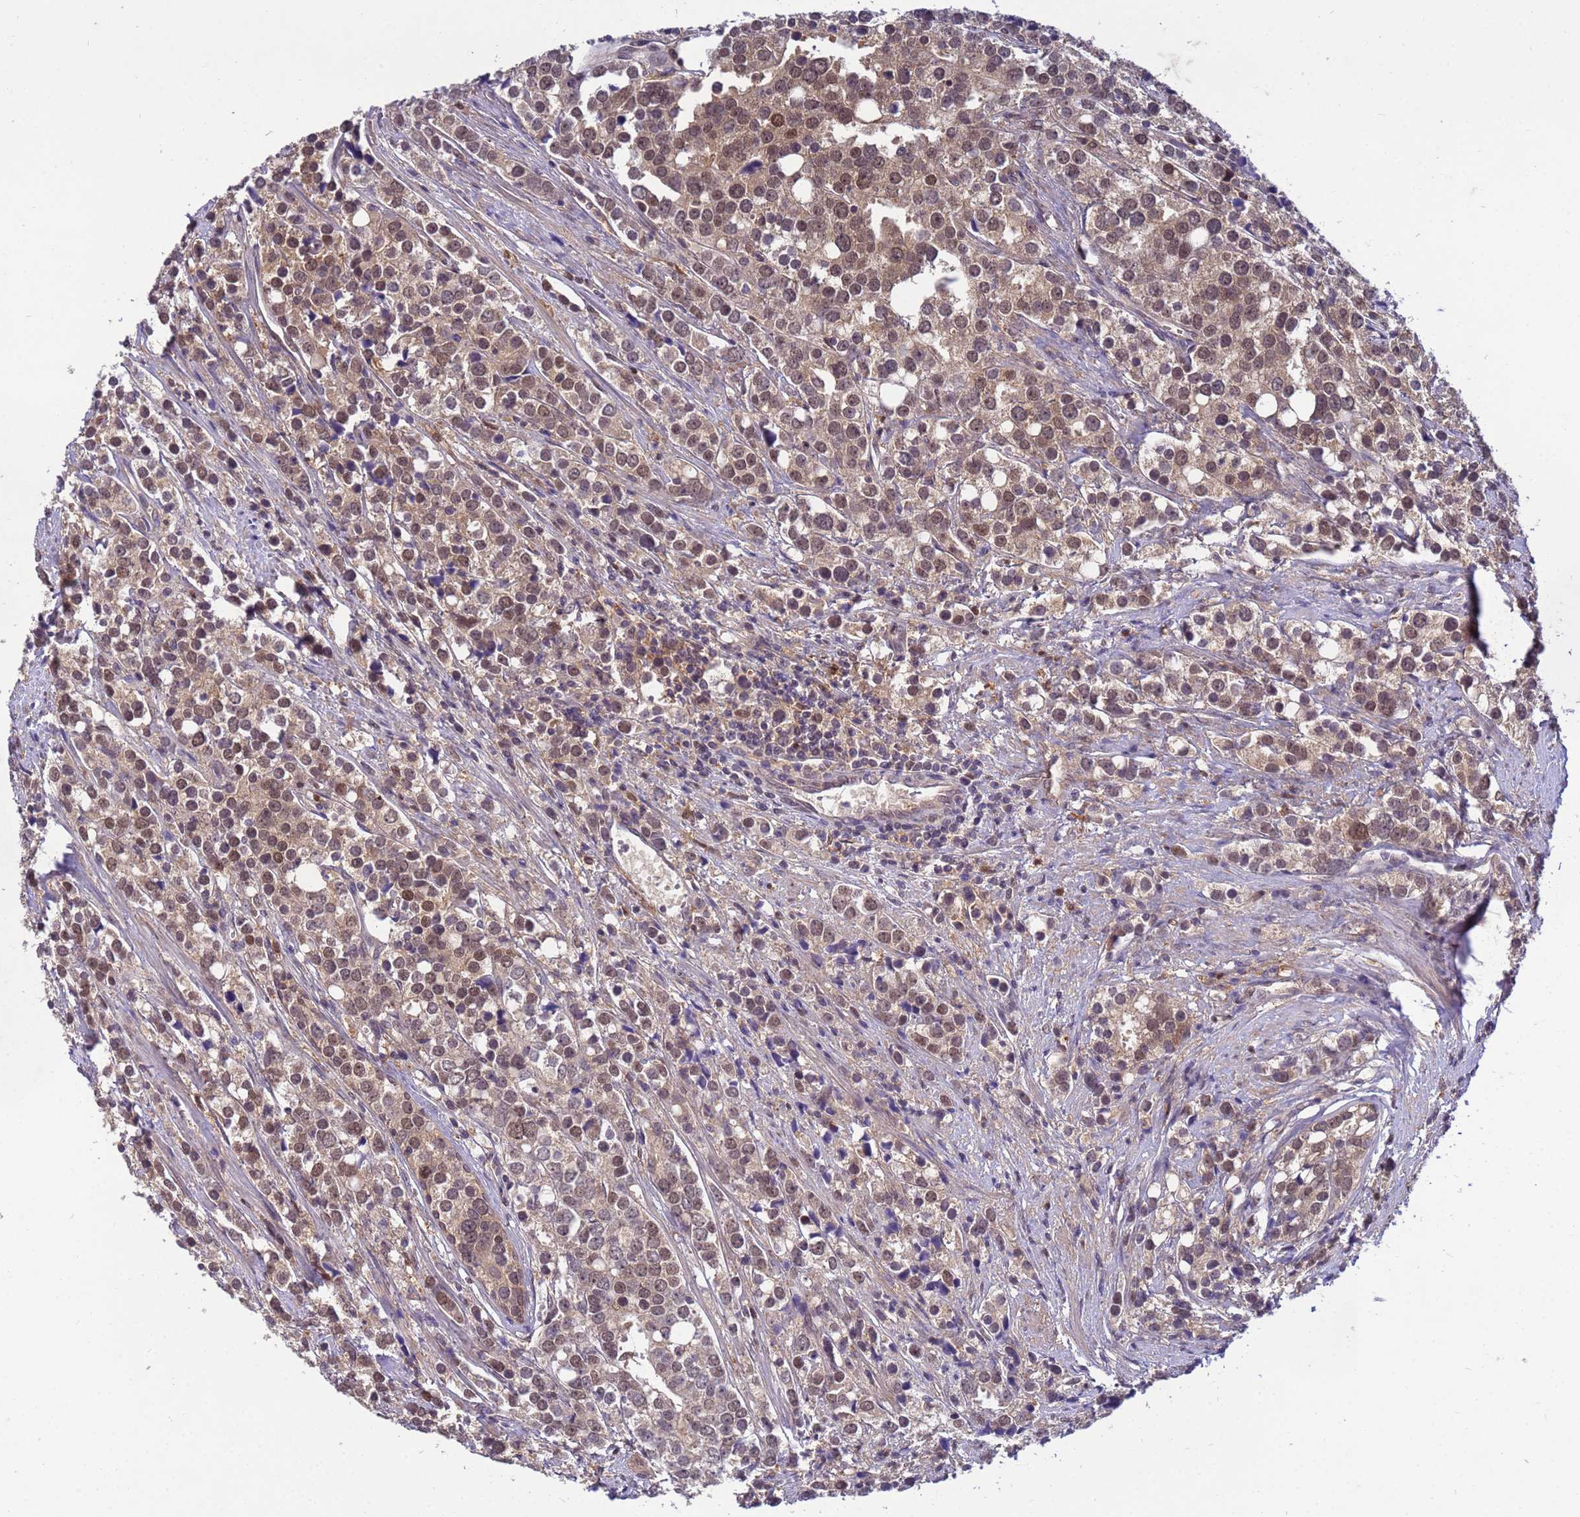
{"staining": {"intensity": "moderate", "quantity": ">75%", "location": "nuclear"}, "tissue": "prostate cancer", "cell_type": "Tumor cells", "image_type": "cancer", "snomed": [{"axis": "morphology", "description": "Adenocarcinoma, High grade"}, {"axis": "topography", "description": "Prostate"}], "caption": "About >75% of tumor cells in human prostate adenocarcinoma (high-grade) show moderate nuclear protein positivity as visualized by brown immunohistochemical staining.", "gene": "NPEPPS", "patient": {"sex": "male", "age": 71}}